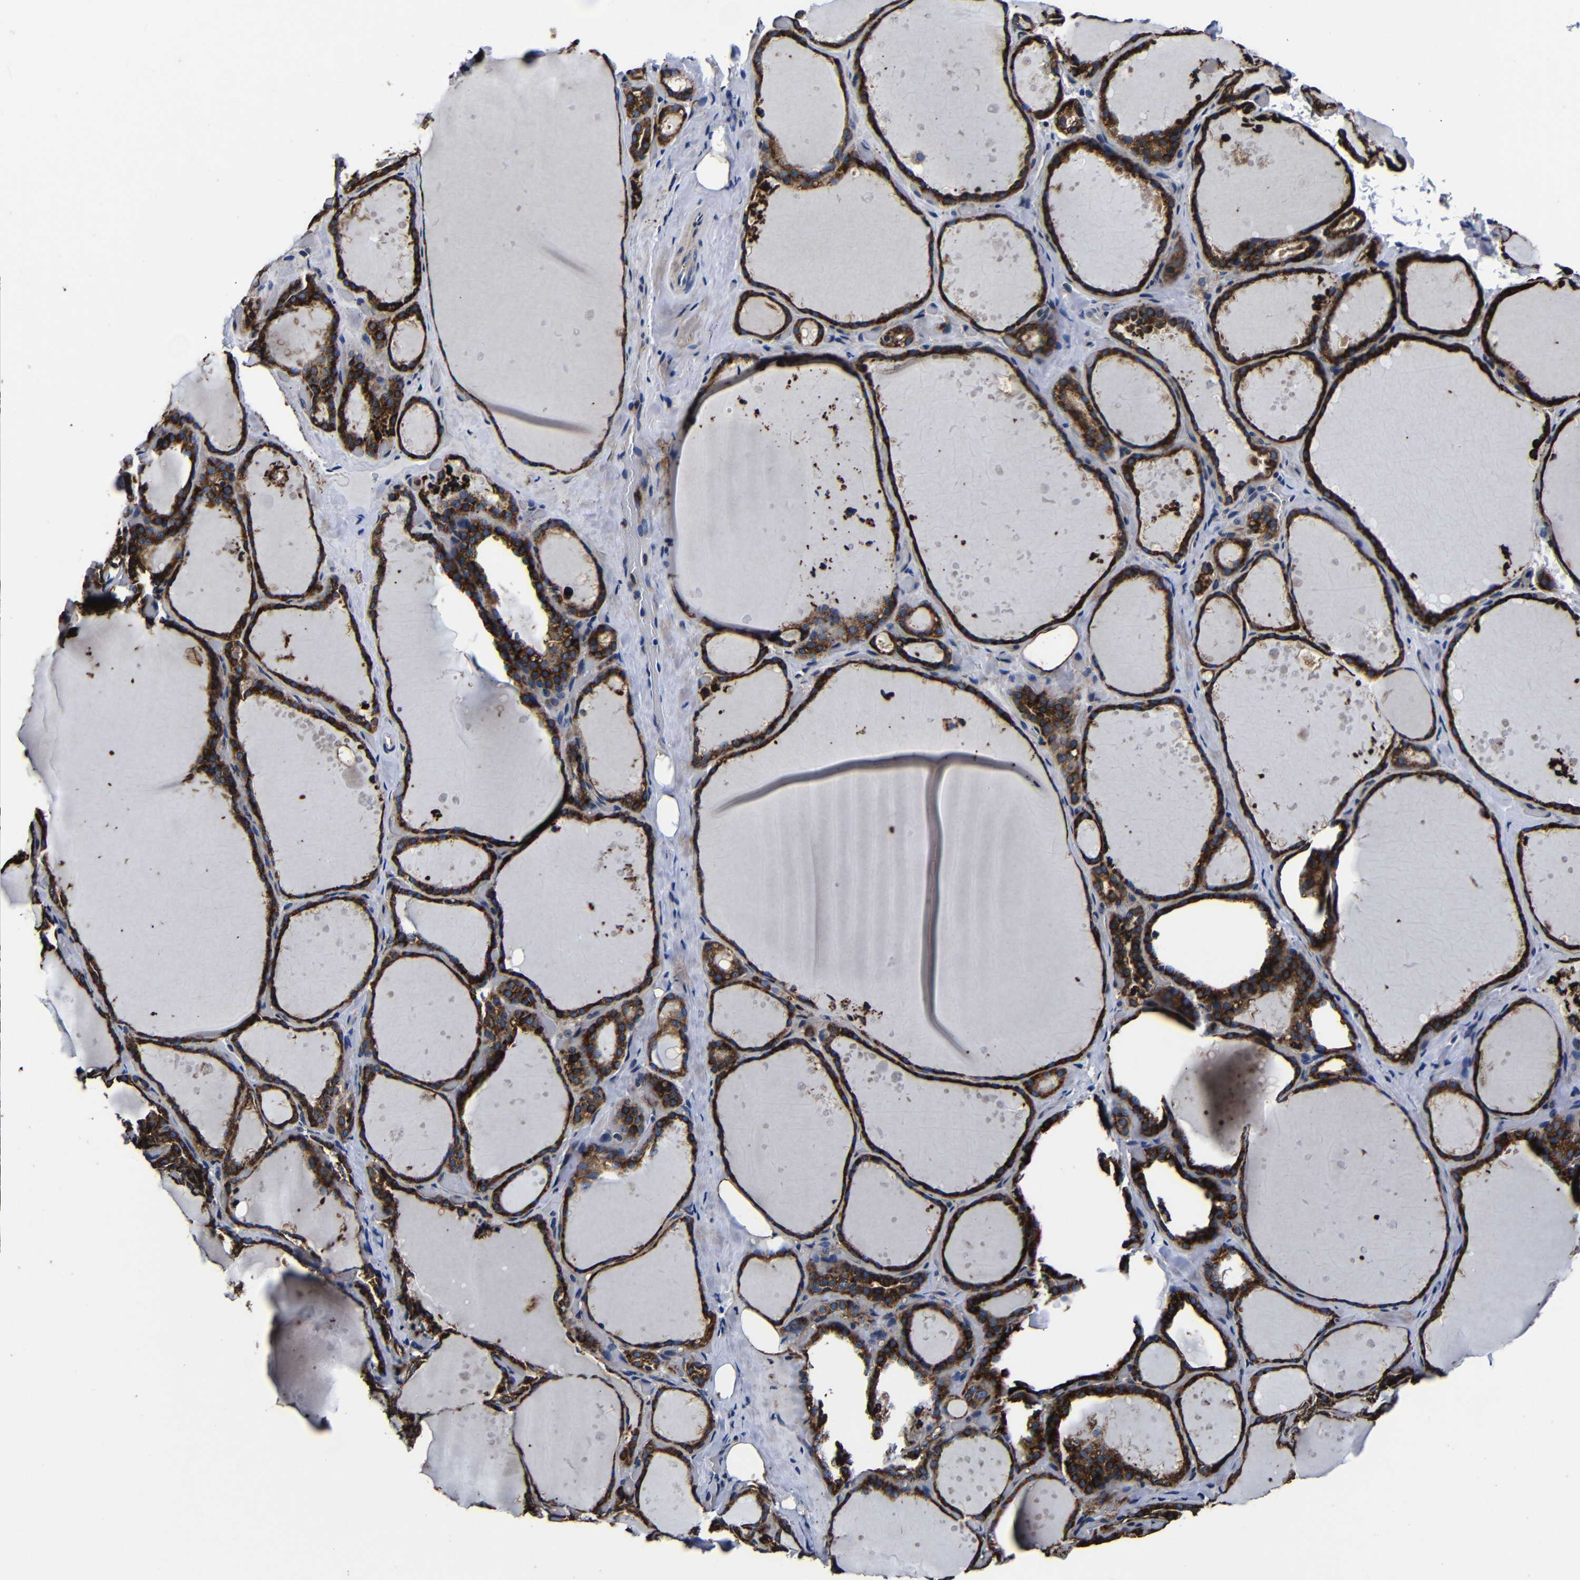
{"staining": {"intensity": "strong", "quantity": ">75%", "location": "cytoplasmic/membranous"}, "tissue": "thyroid gland", "cell_type": "Glandular cells", "image_type": "normal", "snomed": [{"axis": "morphology", "description": "Normal tissue, NOS"}, {"axis": "topography", "description": "Thyroid gland"}], "caption": "Thyroid gland stained for a protein (brown) displays strong cytoplasmic/membranous positive positivity in approximately >75% of glandular cells.", "gene": "SCN9A", "patient": {"sex": "female", "age": 44}}